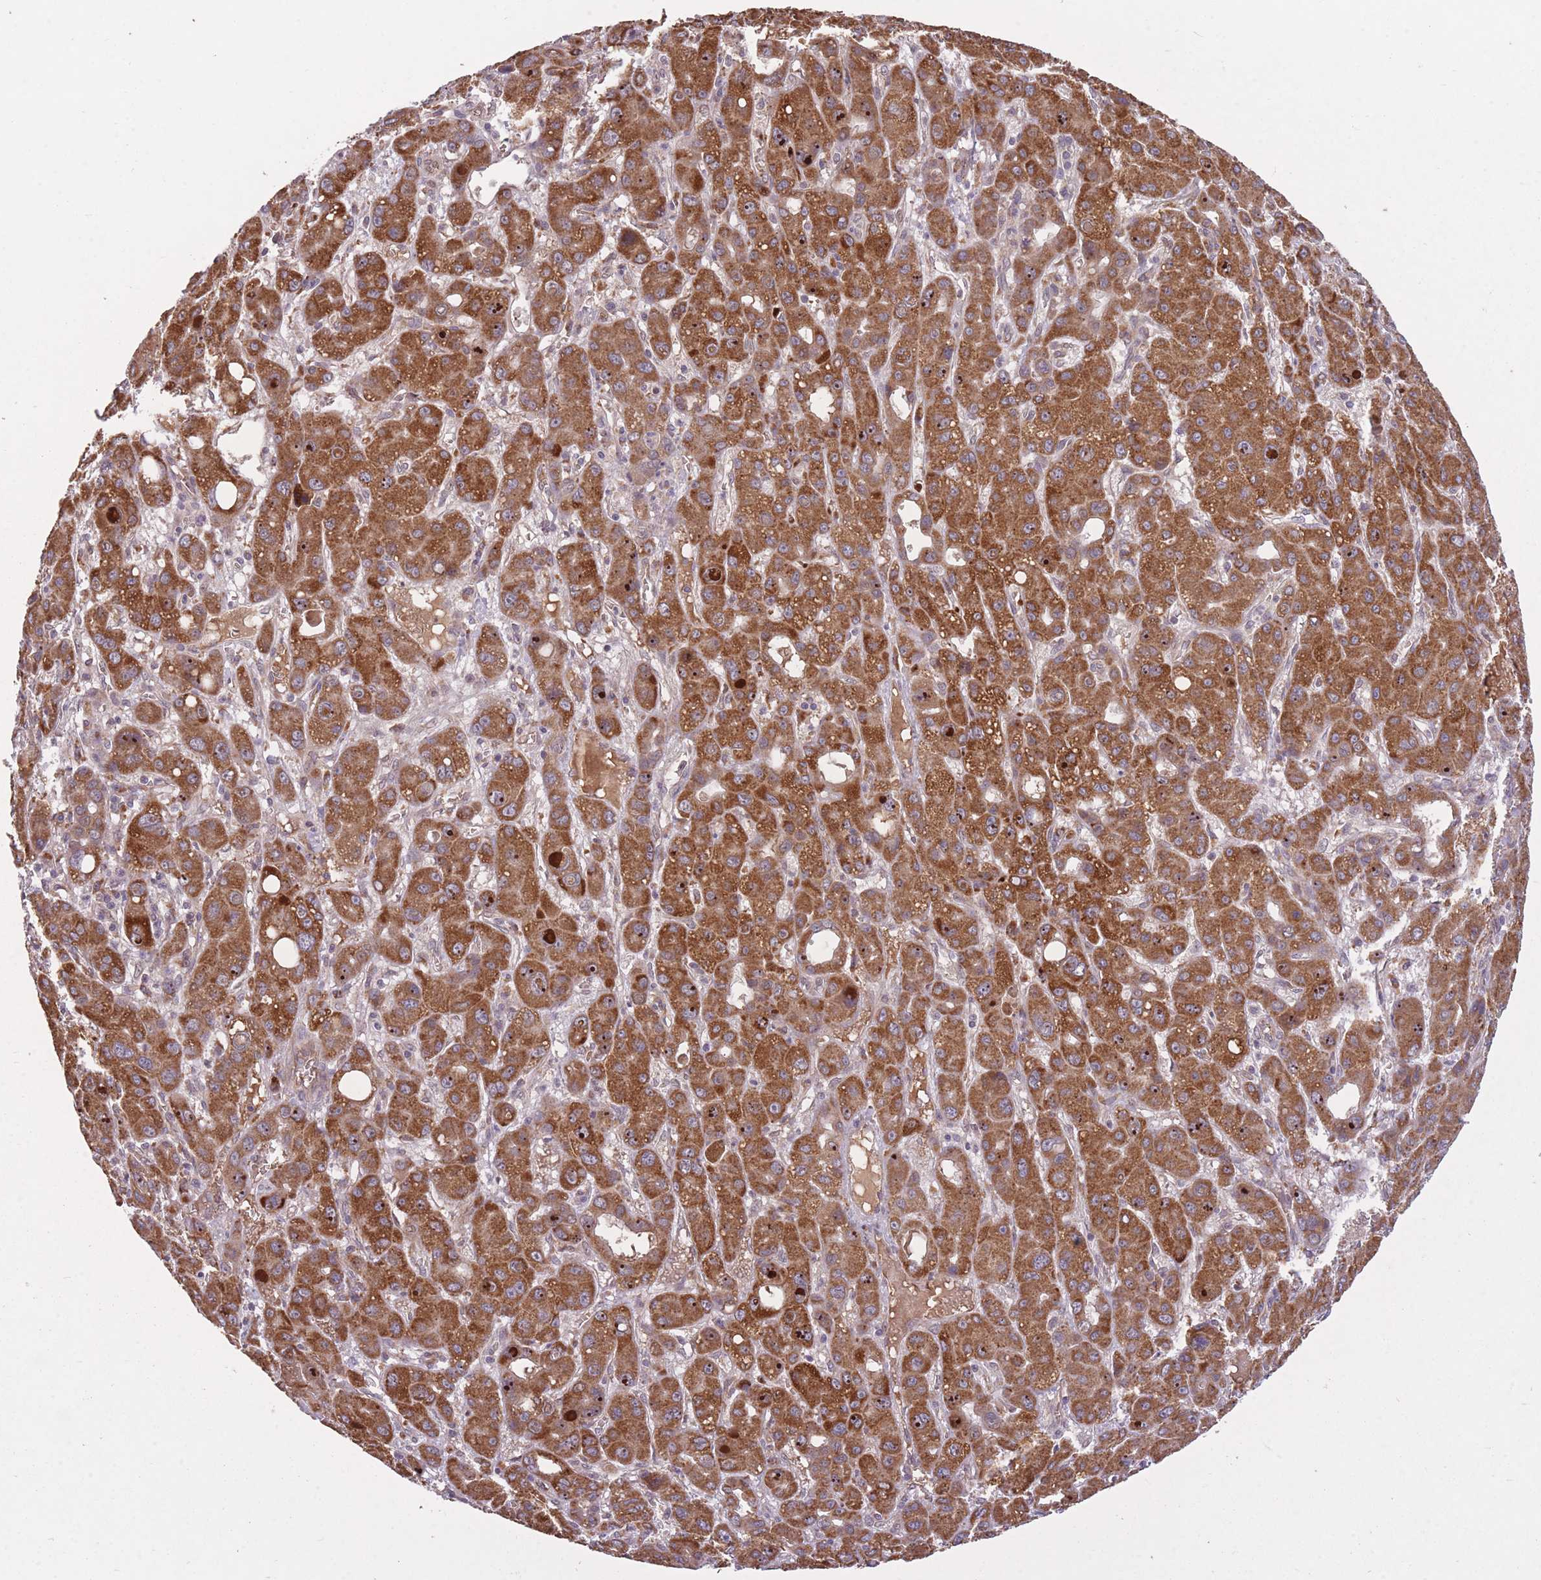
{"staining": {"intensity": "strong", "quantity": ">75%", "location": "cytoplasmic/membranous"}, "tissue": "liver cancer", "cell_type": "Tumor cells", "image_type": "cancer", "snomed": [{"axis": "morphology", "description": "Carcinoma, Hepatocellular, NOS"}, {"axis": "topography", "description": "Liver"}], "caption": "This micrograph displays immunohistochemistry (IHC) staining of liver cancer, with high strong cytoplasmic/membranous positivity in approximately >75% of tumor cells.", "gene": "POLR3F", "patient": {"sex": "male", "age": 55}}